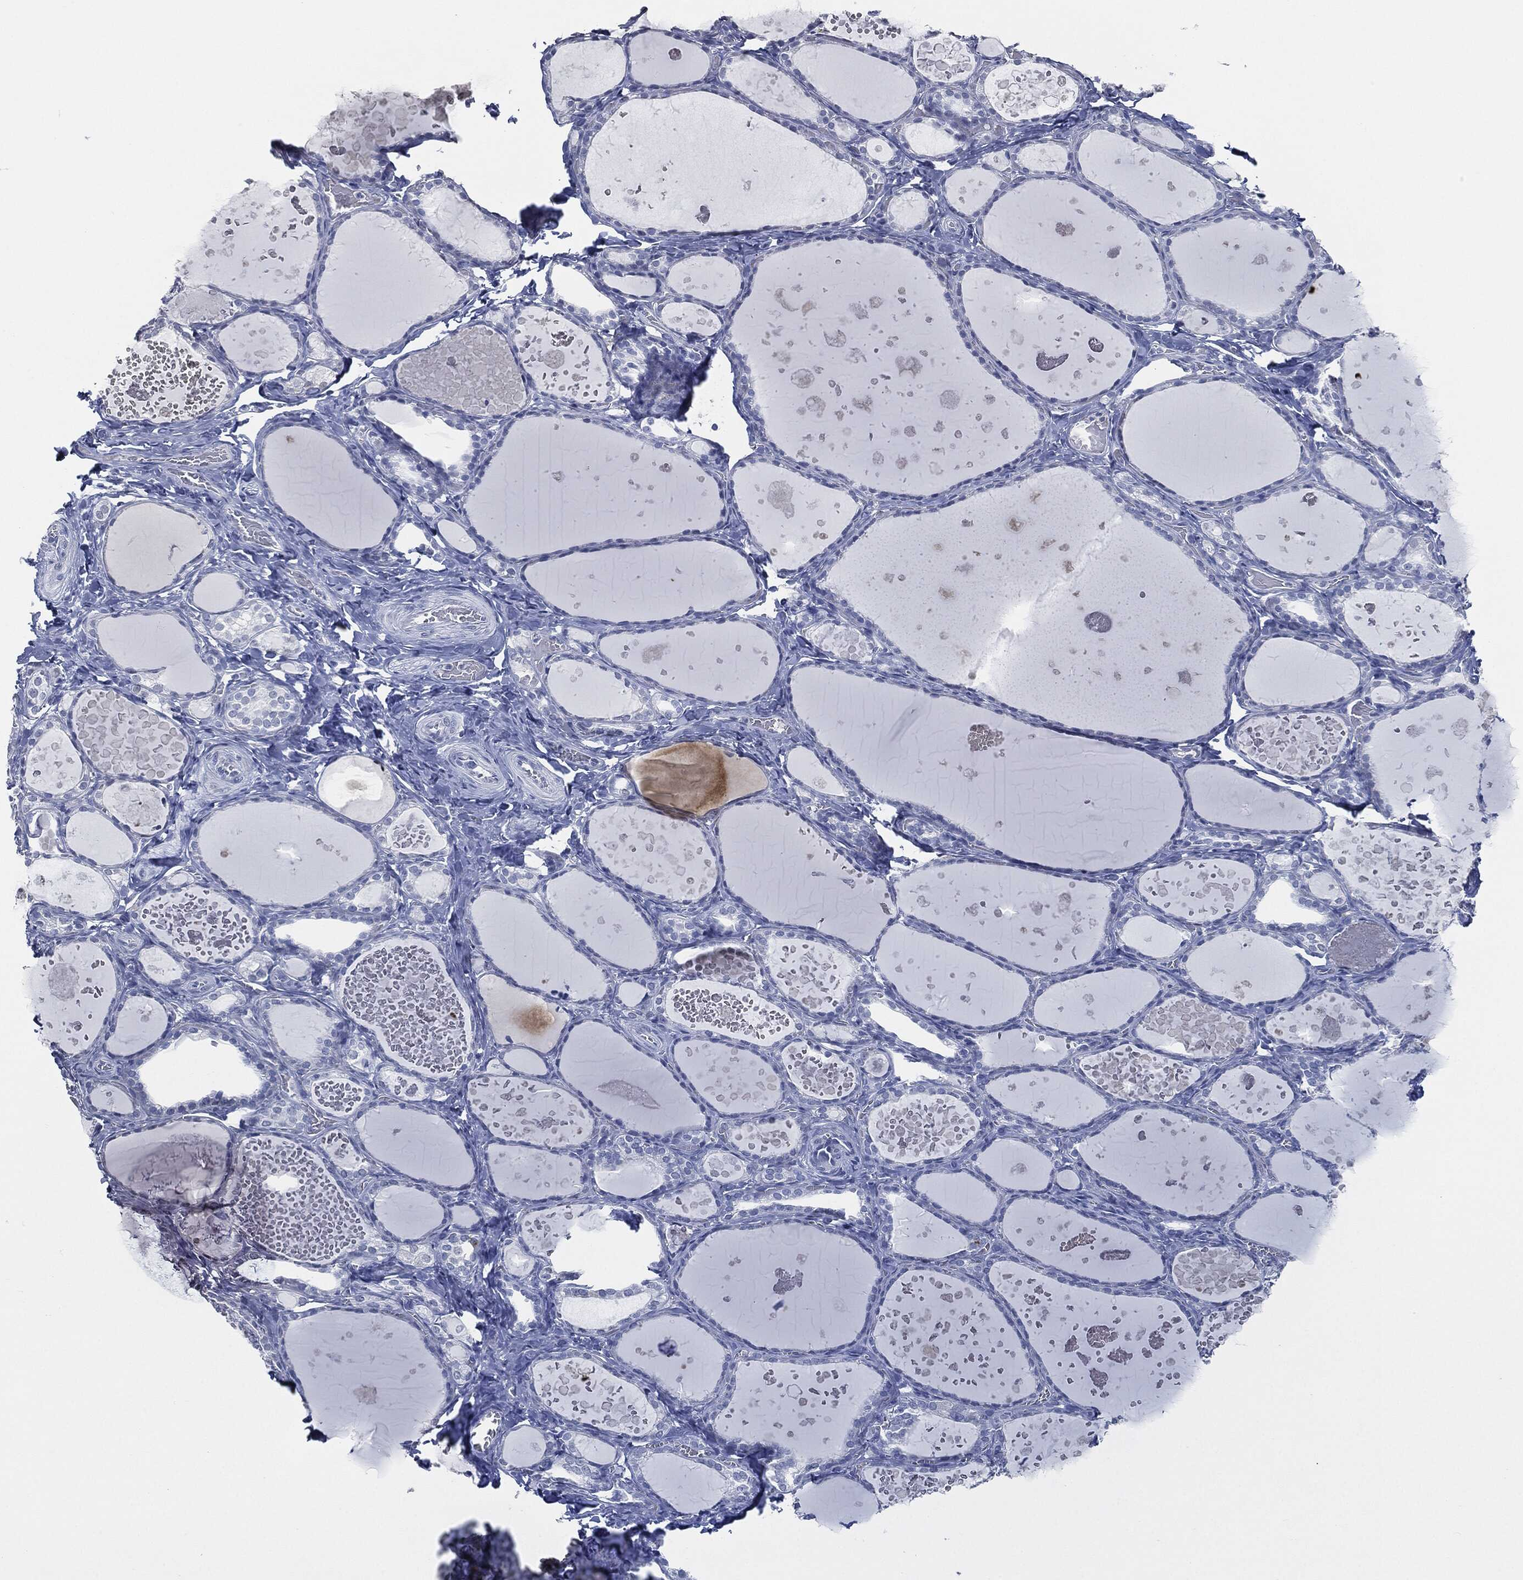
{"staining": {"intensity": "negative", "quantity": "none", "location": "none"}, "tissue": "thyroid gland", "cell_type": "Glandular cells", "image_type": "normal", "snomed": [{"axis": "morphology", "description": "Normal tissue, NOS"}, {"axis": "topography", "description": "Thyroid gland"}], "caption": "Glandular cells are negative for protein expression in normal human thyroid gland. The staining was performed using DAB to visualize the protein expression in brown, while the nuclei were stained in blue with hematoxylin (Magnification: 20x).", "gene": "SIGLEC7", "patient": {"sex": "female", "age": 56}}